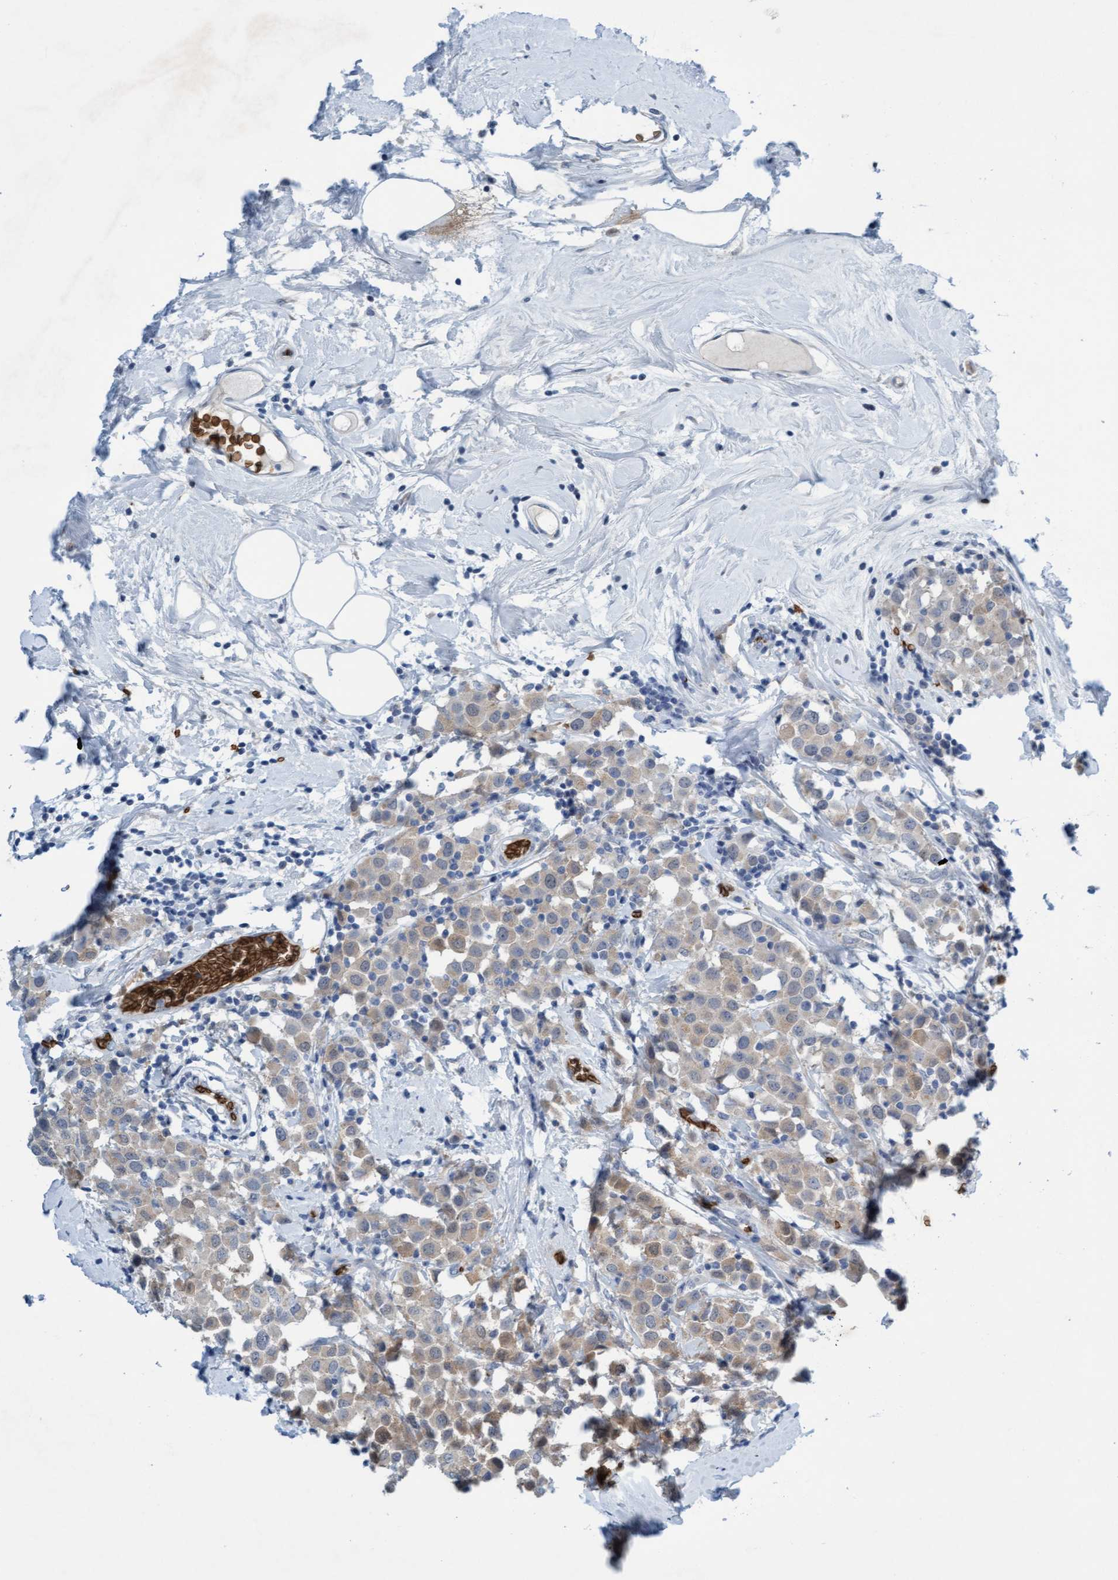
{"staining": {"intensity": "weak", "quantity": ">75%", "location": "cytoplasmic/membranous"}, "tissue": "breast cancer", "cell_type": "Tumor cells", "image_type": "cancer", "snomed": [{"axis": "morphology", "description": "Duct carcinoma"}, {"axis": "topography", "description": "Breast"}], "caption": "Tumor cells exhibit low levels of weak cytoplasmic/membranous expression in approximately >75% of cells in breast invasive ductal carcinoma.", "gene": "SPEM2", "patient": {"sex": "female", "age": 61}}